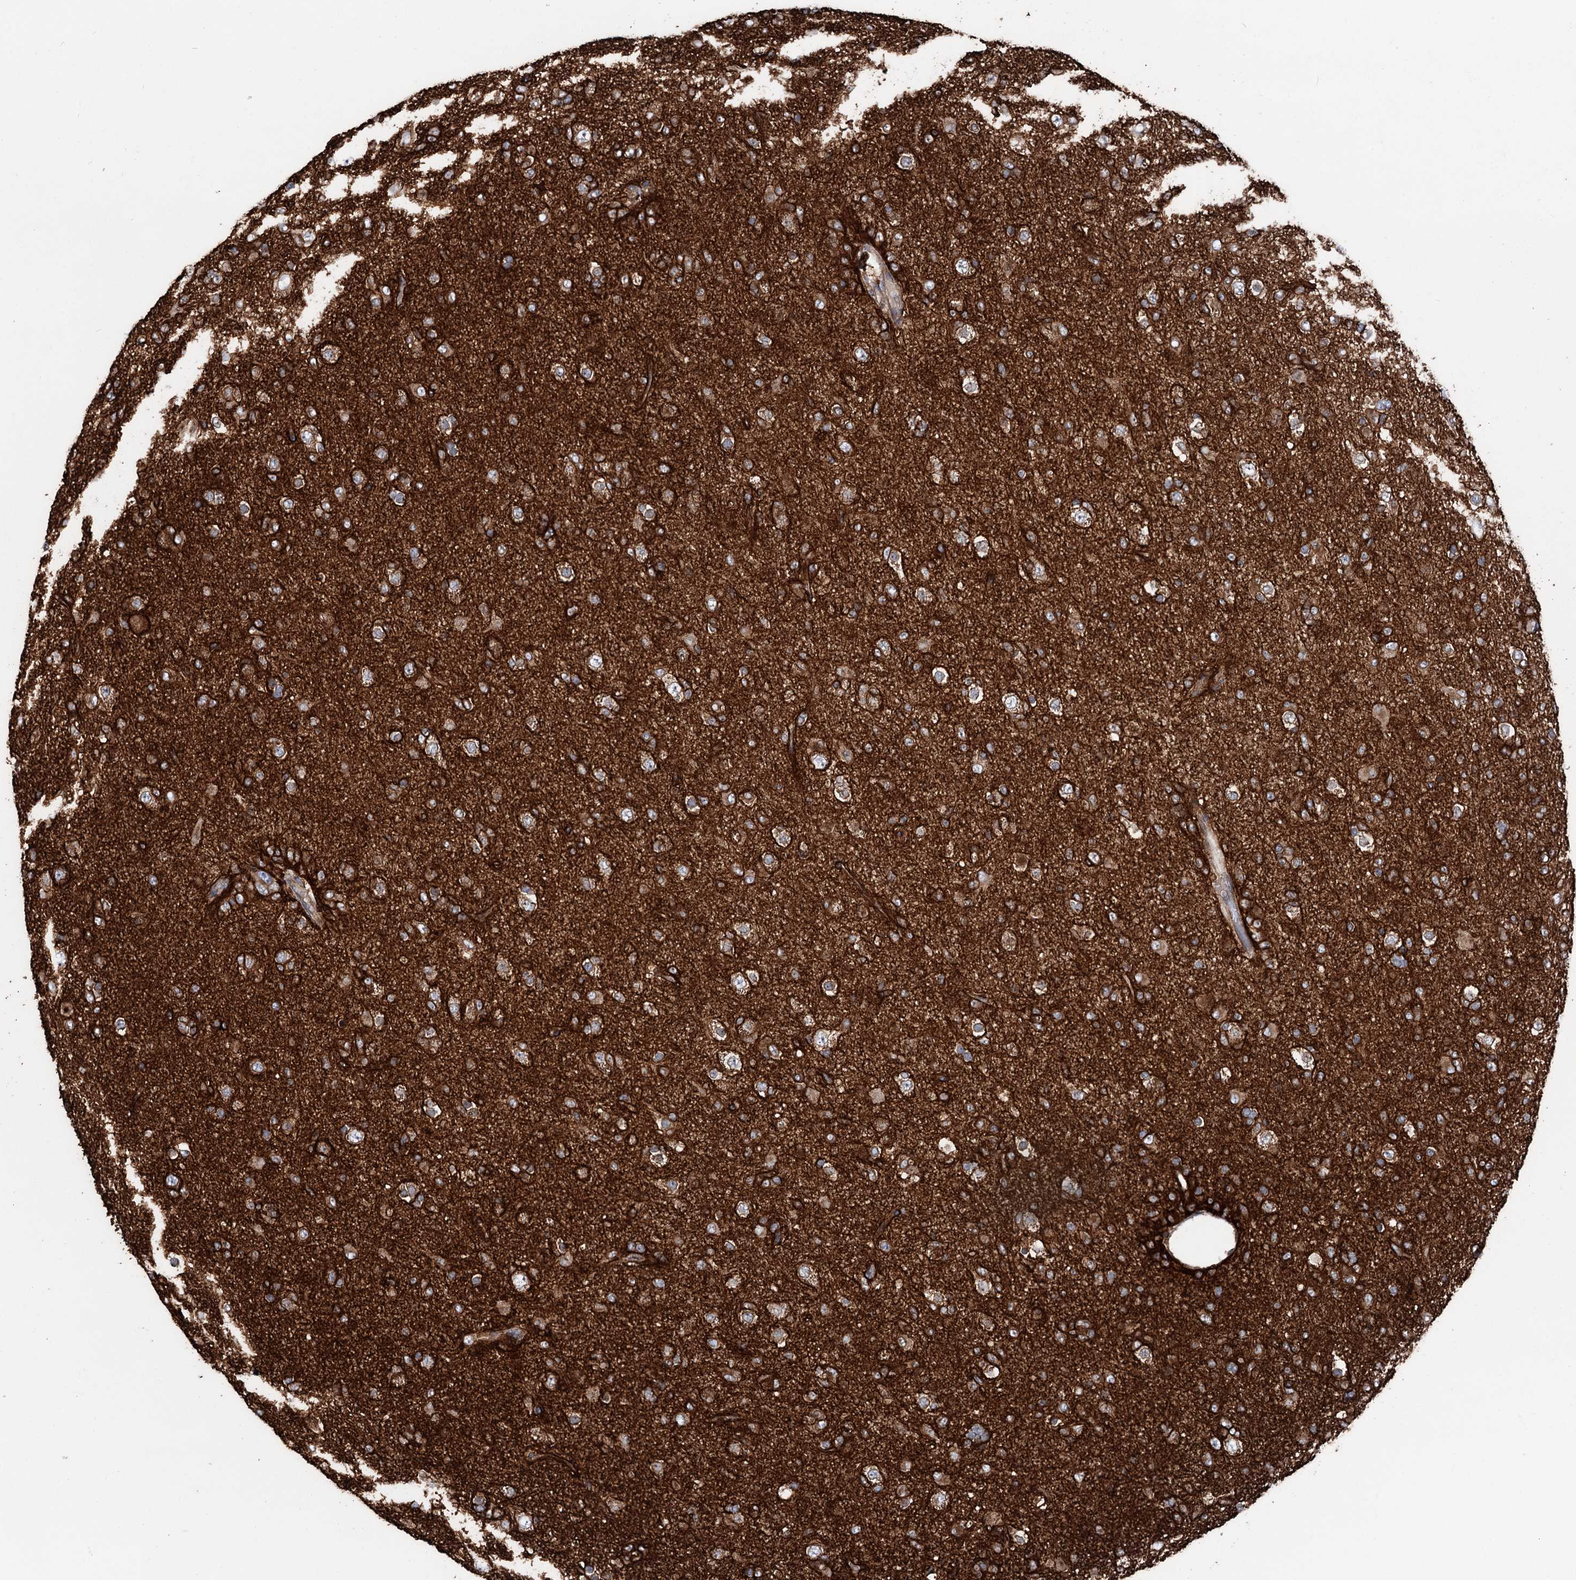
{"staining": {"intensity": "strong", "quantity": "25%-75%", "location": "cytoplasmic/membranous"}, "tissue": "glioma", "cell_type": "Tumor cells", "image_type": "cancer", "snomed": [{"axis": "morphology", "description": "Glioma, malignant, Low grade"}, {"axis": "topography", "description": "Brain"}], "caption": "Human glioma stained with a brown dye displays strong cytoplasmic/membranous positive staining in approximately 25%-75% of tumor cells.", "gene": "ERP29", "patient": {"sex": "male", "age": 65}}